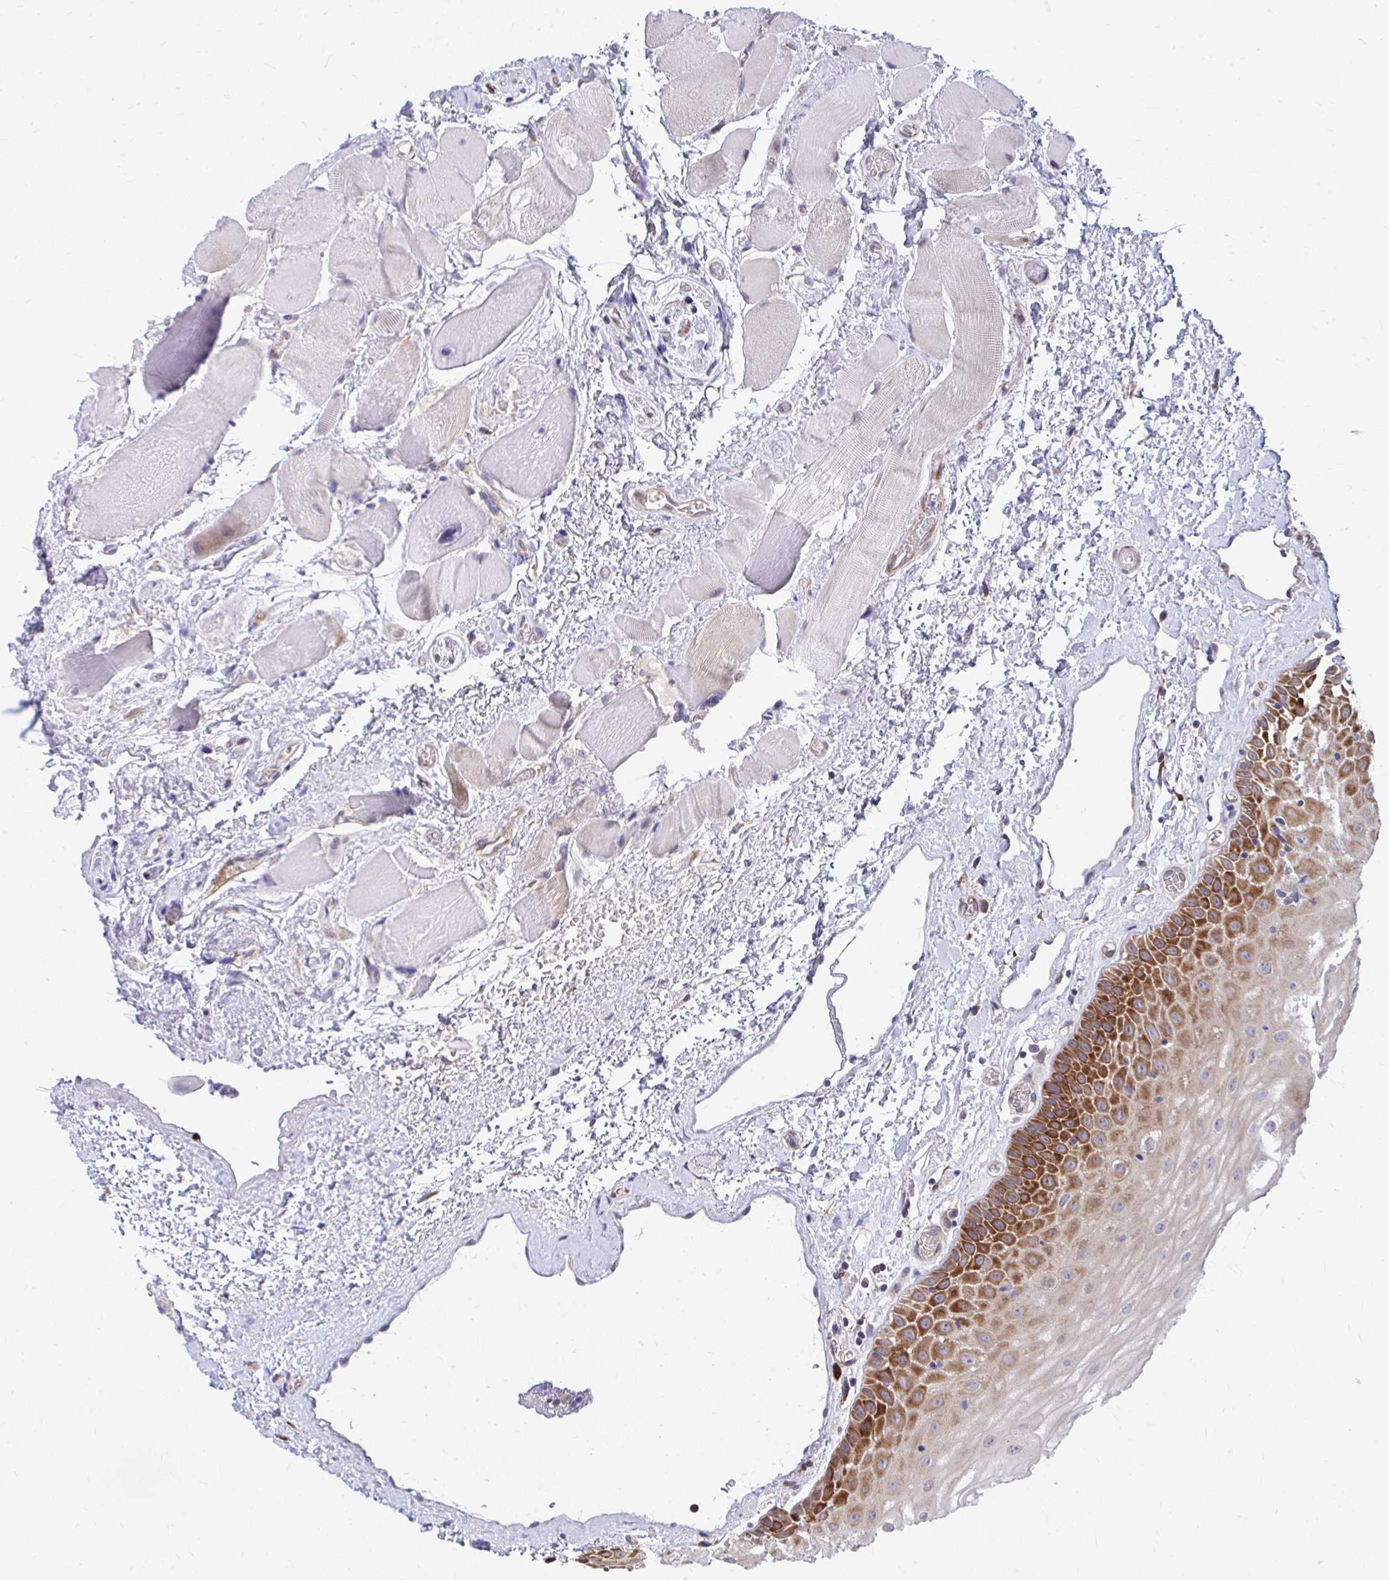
{"staining": {"intensity": "strong", "quantity": "25%-75%", "location": "cytoplasmic/membranous"}, "tissue": "oral mucosa", "cell_type": "Squamous epithelial cells", "image_type": "normal", "snomed": [{"axis": "morphology", "description": "Normal tissue, NOS"}, {"axis": "topography", "description": "Oral tissue"}], "caption": "High-magnification brightfield microscopy of normal oral mucosa stained with DAB (brown) and counterstained with hematoxylin (blue). squamous epithelial cells exhibit strong cytoplasmic/membranous staining is present in approximately25%-75% of cells. (IHC, brightfield microscopy, high magnification).", "gene": "SELENON", "patient": {"sex": "female", "age": 82}}